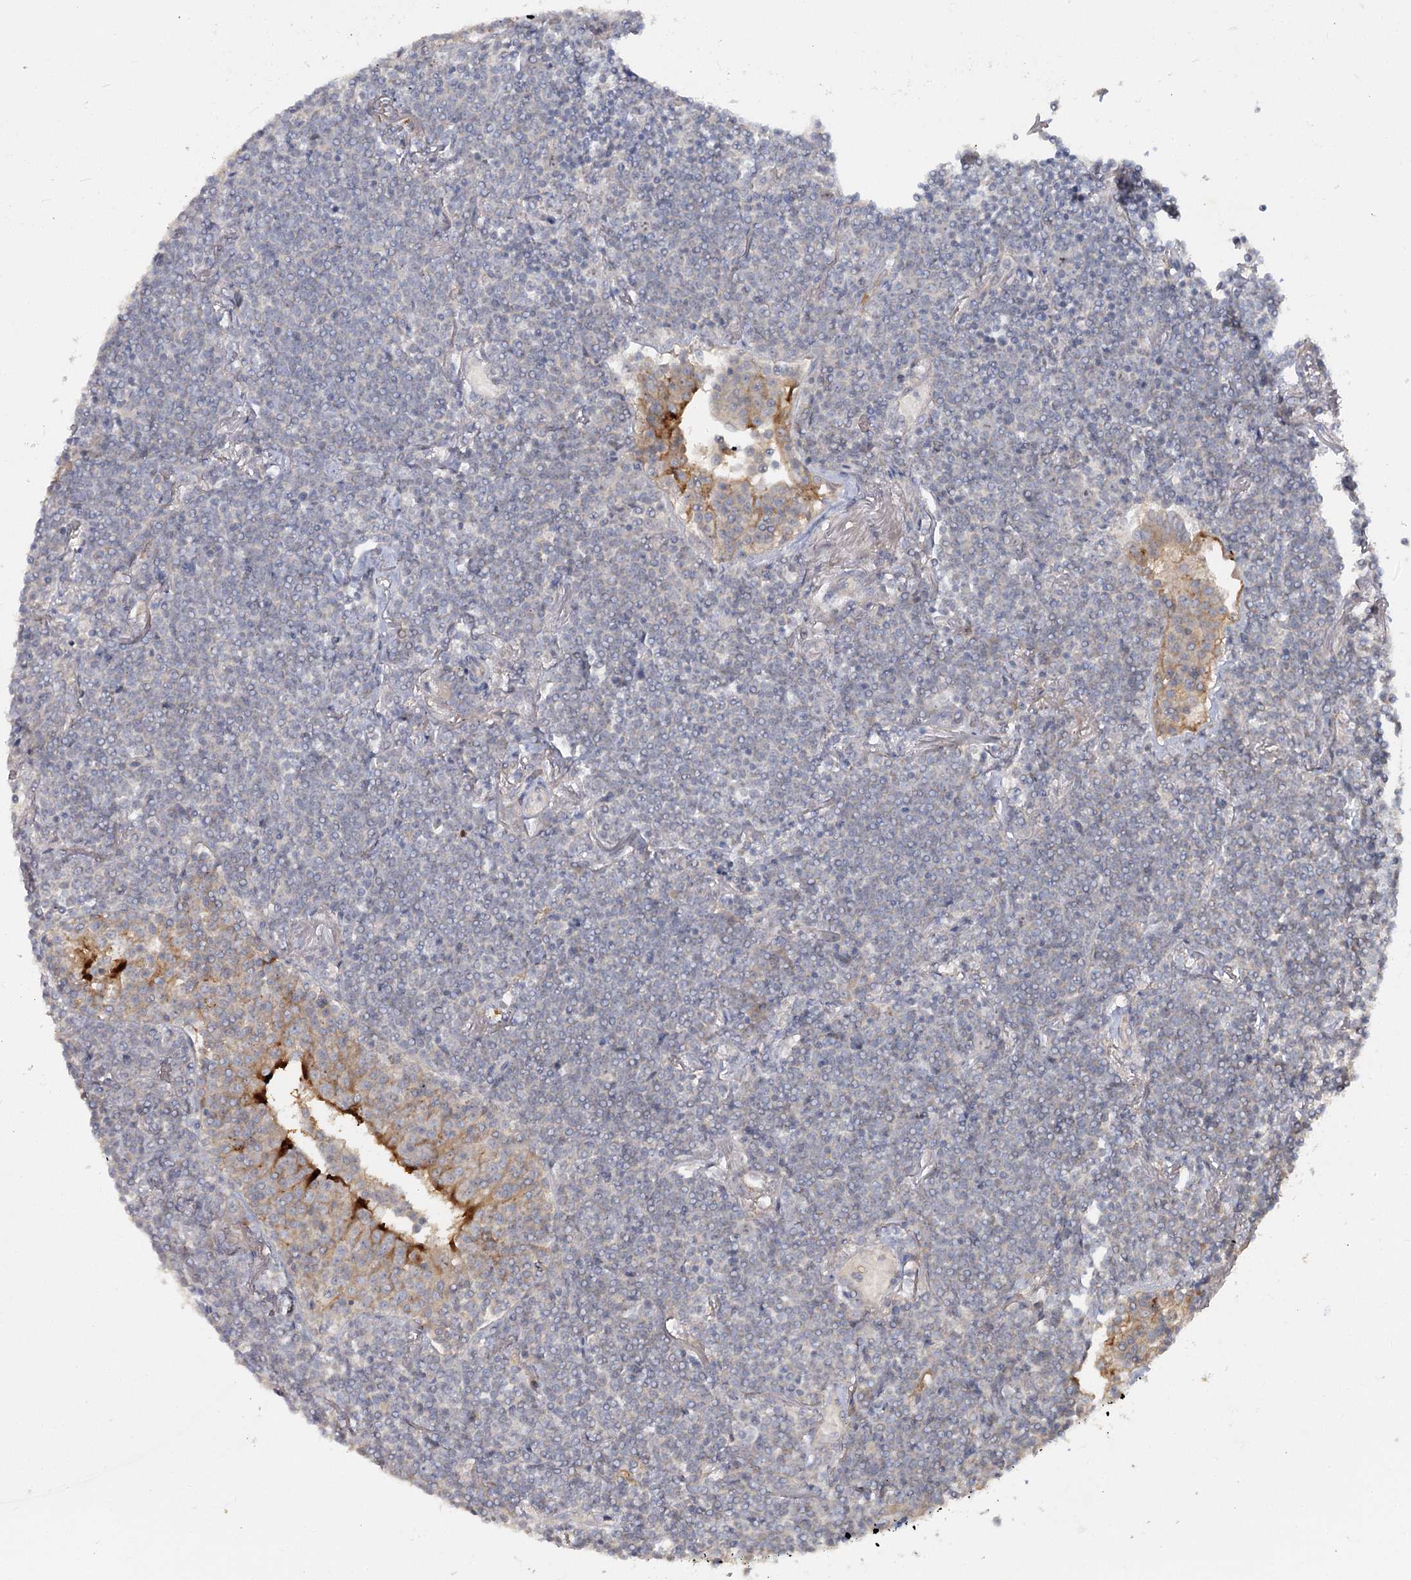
{"staining": {"intensity": "negative", "quantity": "none", "location": "none"}, "tissue": "lymphoma", "cell_type": "Tumor cells", "image_type": "cancer", "snomed": [{"axis": "morphology", "description": "Malignant lymphoma, non-Hodgkin's type, Low grade"}, {"axis": "topography", "description": "Lung"}], "caption": "Immunohistochemistry (IHC) histopathology image of neoplastic tissue: lymphoma stained with DAB (3,3'-diaminobenzidine) demonstrates no significant protein positivity in tumor cells. Brightfield microscopy of IHC stained with DAB (3,3'-diaminobenzidine) (brown) and hematoxylin (blue), captured at high magnification.", "gene": "ANGPTL5", "patient": {"sex": "female", "age": 71}}